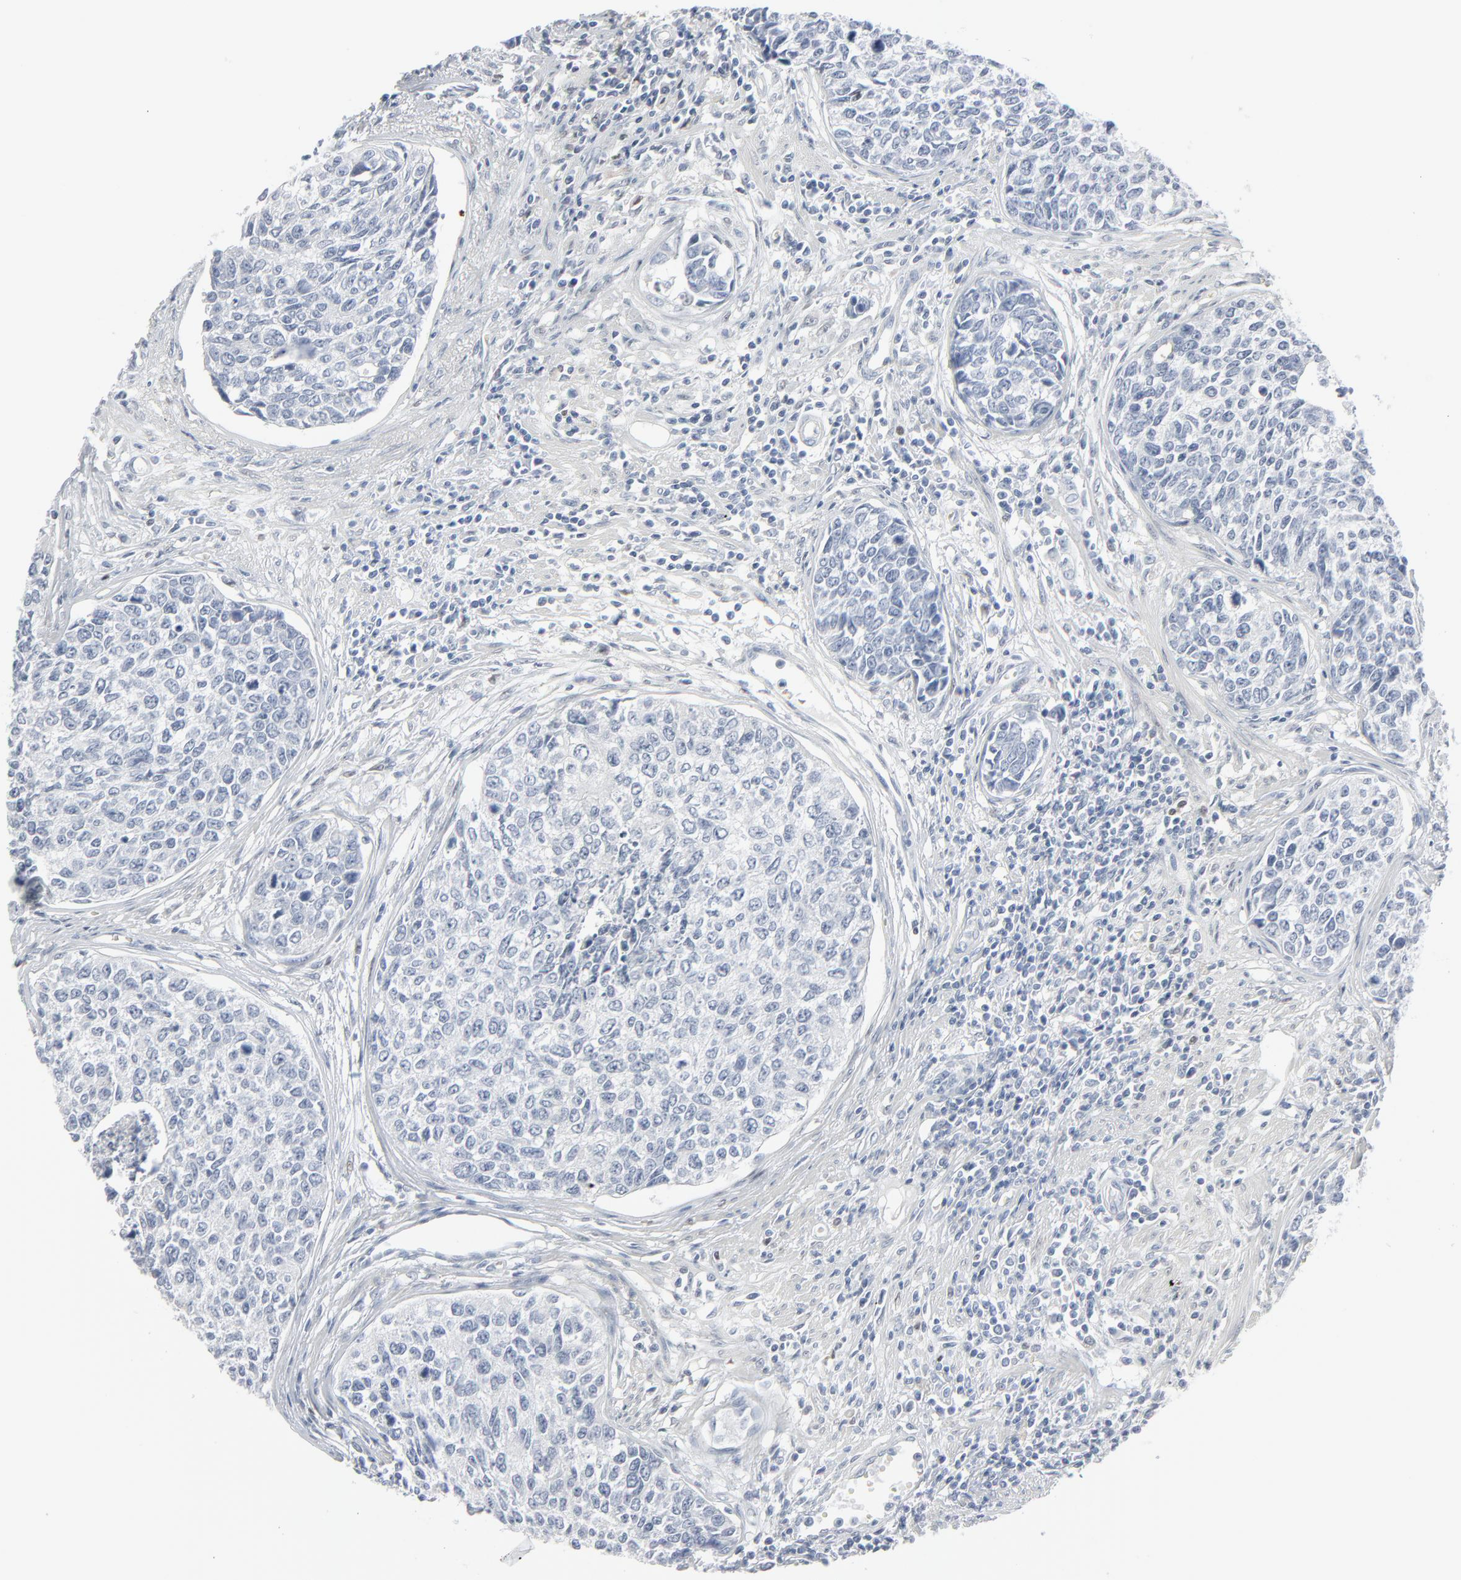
{"staining": {"intensity": "negative", "quantity": "none", "location": "none"}, "tissue": "urothelial cancer", "cell_type": "Tumor cells", "image_type": "cancer", "snomed": [{"axis": "morphology", "description": "Urothelial carcinoma, High grade"}, {"axis": "topography", "description": "Urinary bladder"}], "caption": "IHC histopathology image of neoplastic tissue: urothelial carcinoma (high-grade) stained with DAB (3,3'-diaminobenzidine) demonstrates no significant protein positivity in tumor cells.", "gene": "MITF", "patient": {"sex": "male", "age": 78}}